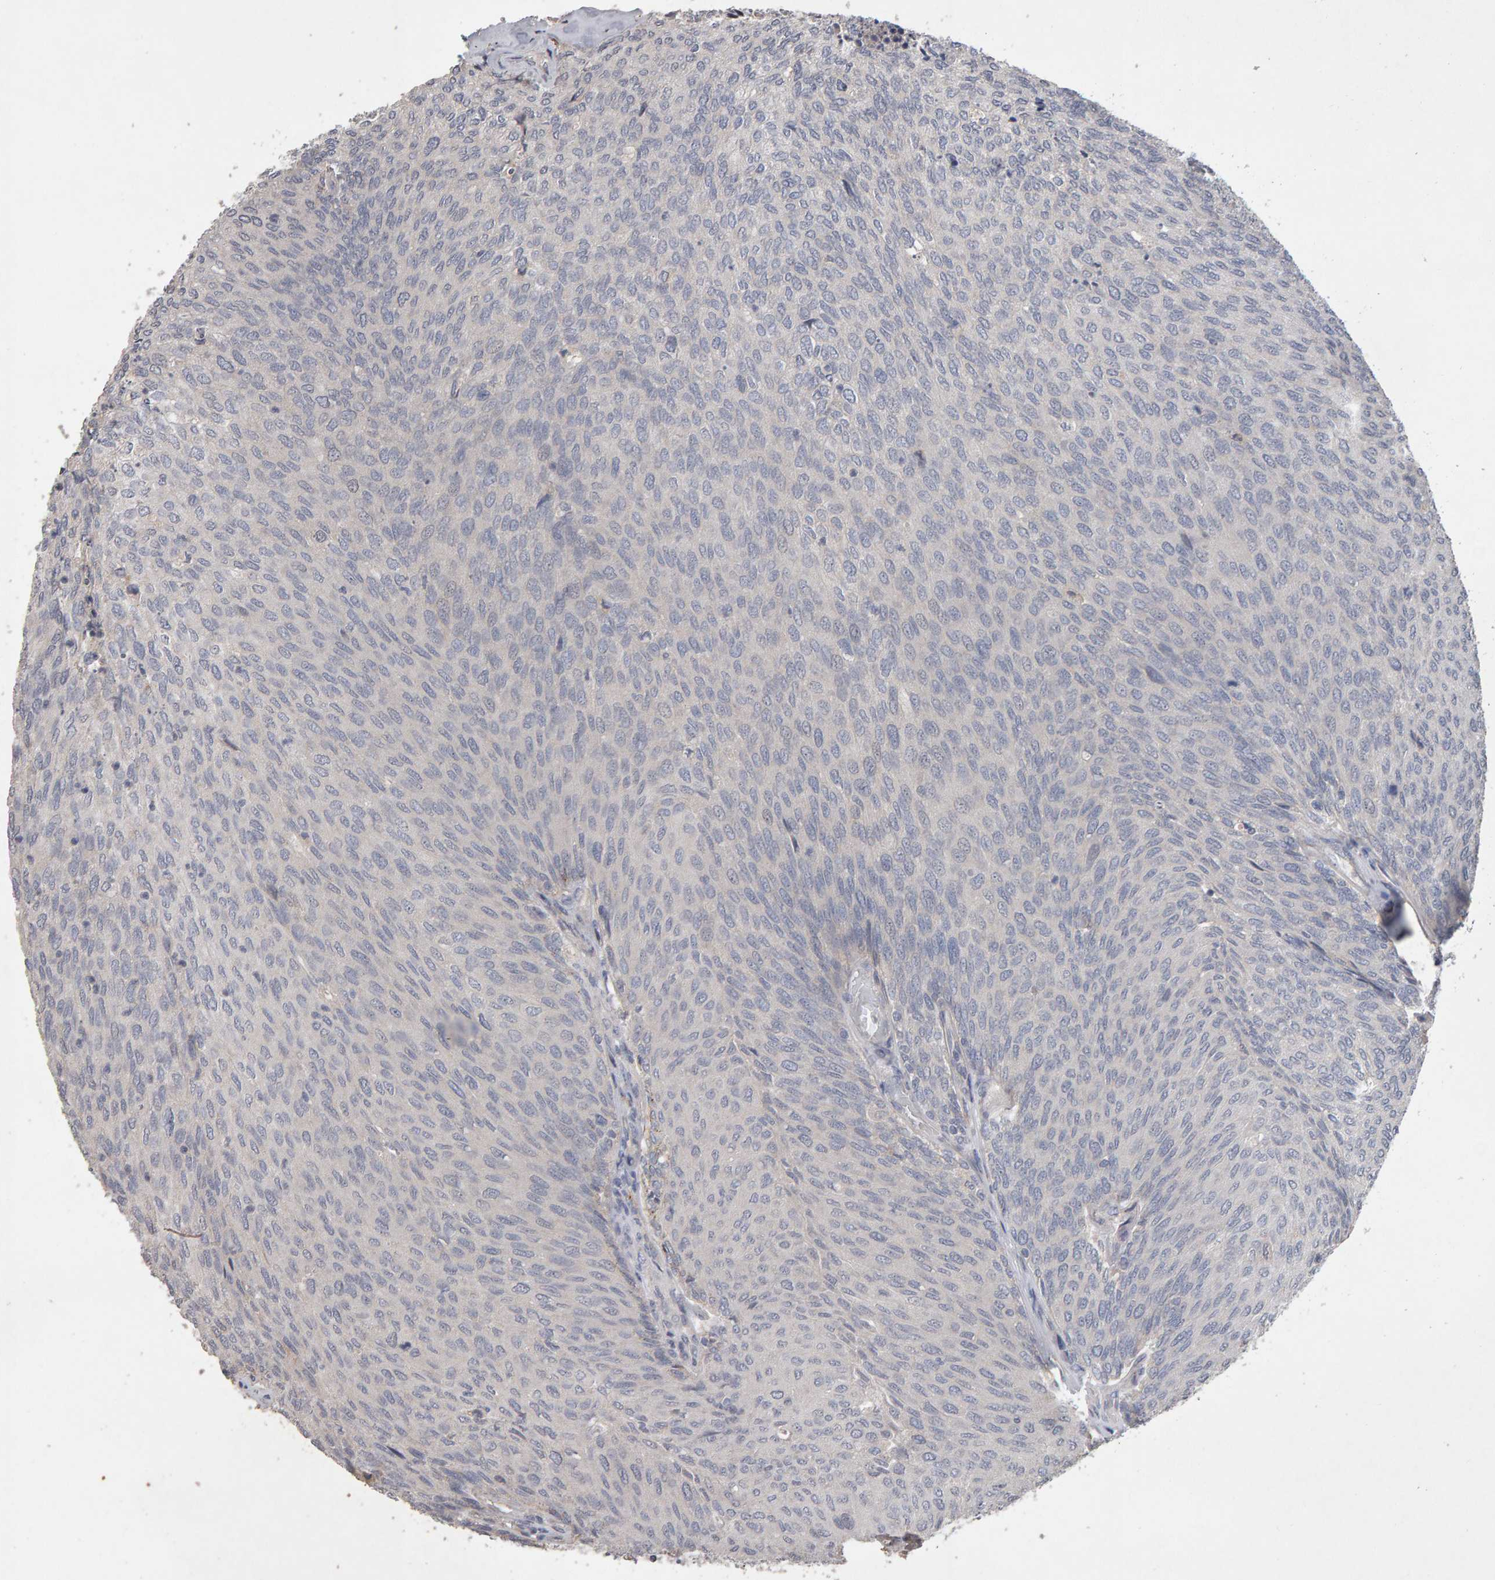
{"staining": {"intensity": "negative", "quantity": "none", "location": "none"}, "tissue": "urothelial cancer", "cell_type": "Tumor cells", "image_type": "cancer", "snomed": [{"axis": "morphology", "description": "Urothelial carcinoma, Low grade"}, {"axis": "topography", "description": "Urinary bladder"}], "caption": "Protein analysis of urothelial cancer exhibits no significant expression in tumor cells.", "gene": "COASY", "patient": {"sex": "female", "age": 79}}